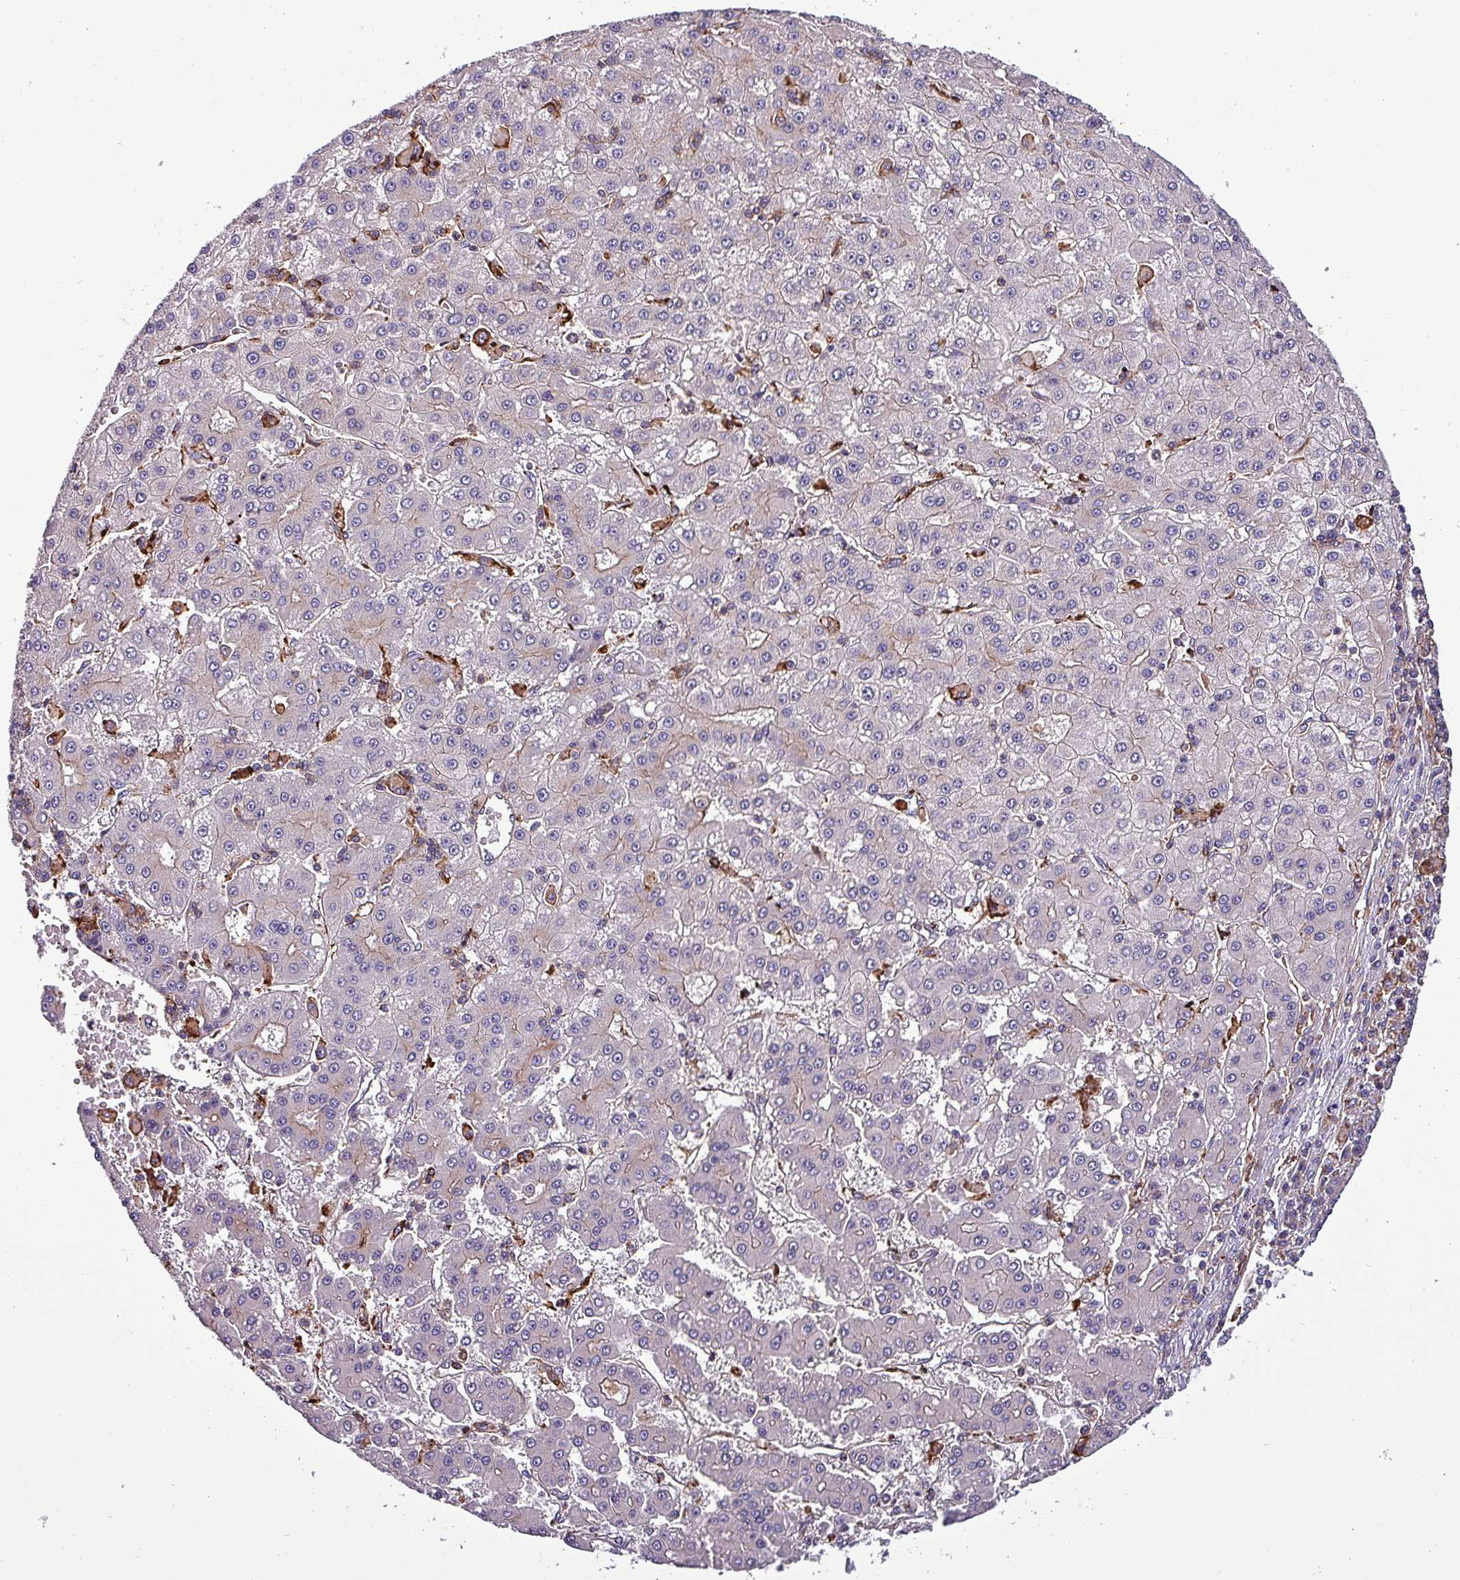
{"staining": {"intensity": "negative", "quantity": "none", "location": "none"}, "tissue": "liver cancer", "cell_type": "Tumor cells", "image_type": "cancer", "snomed": [{"axis": "morphology", "description": "Carcinoma, Hepatocellular, NOS"}, {"axis": "topography", "description": "Liver"}], "caption": "Tumor cells are negative for protein expression in human liver hepatocellular carcinoma. (DAB immunohistochemistry visualized using brightfield microscopy, high magnification).", "gene": "VAMP4", "patient": {"sex": "male", "age": 76}}